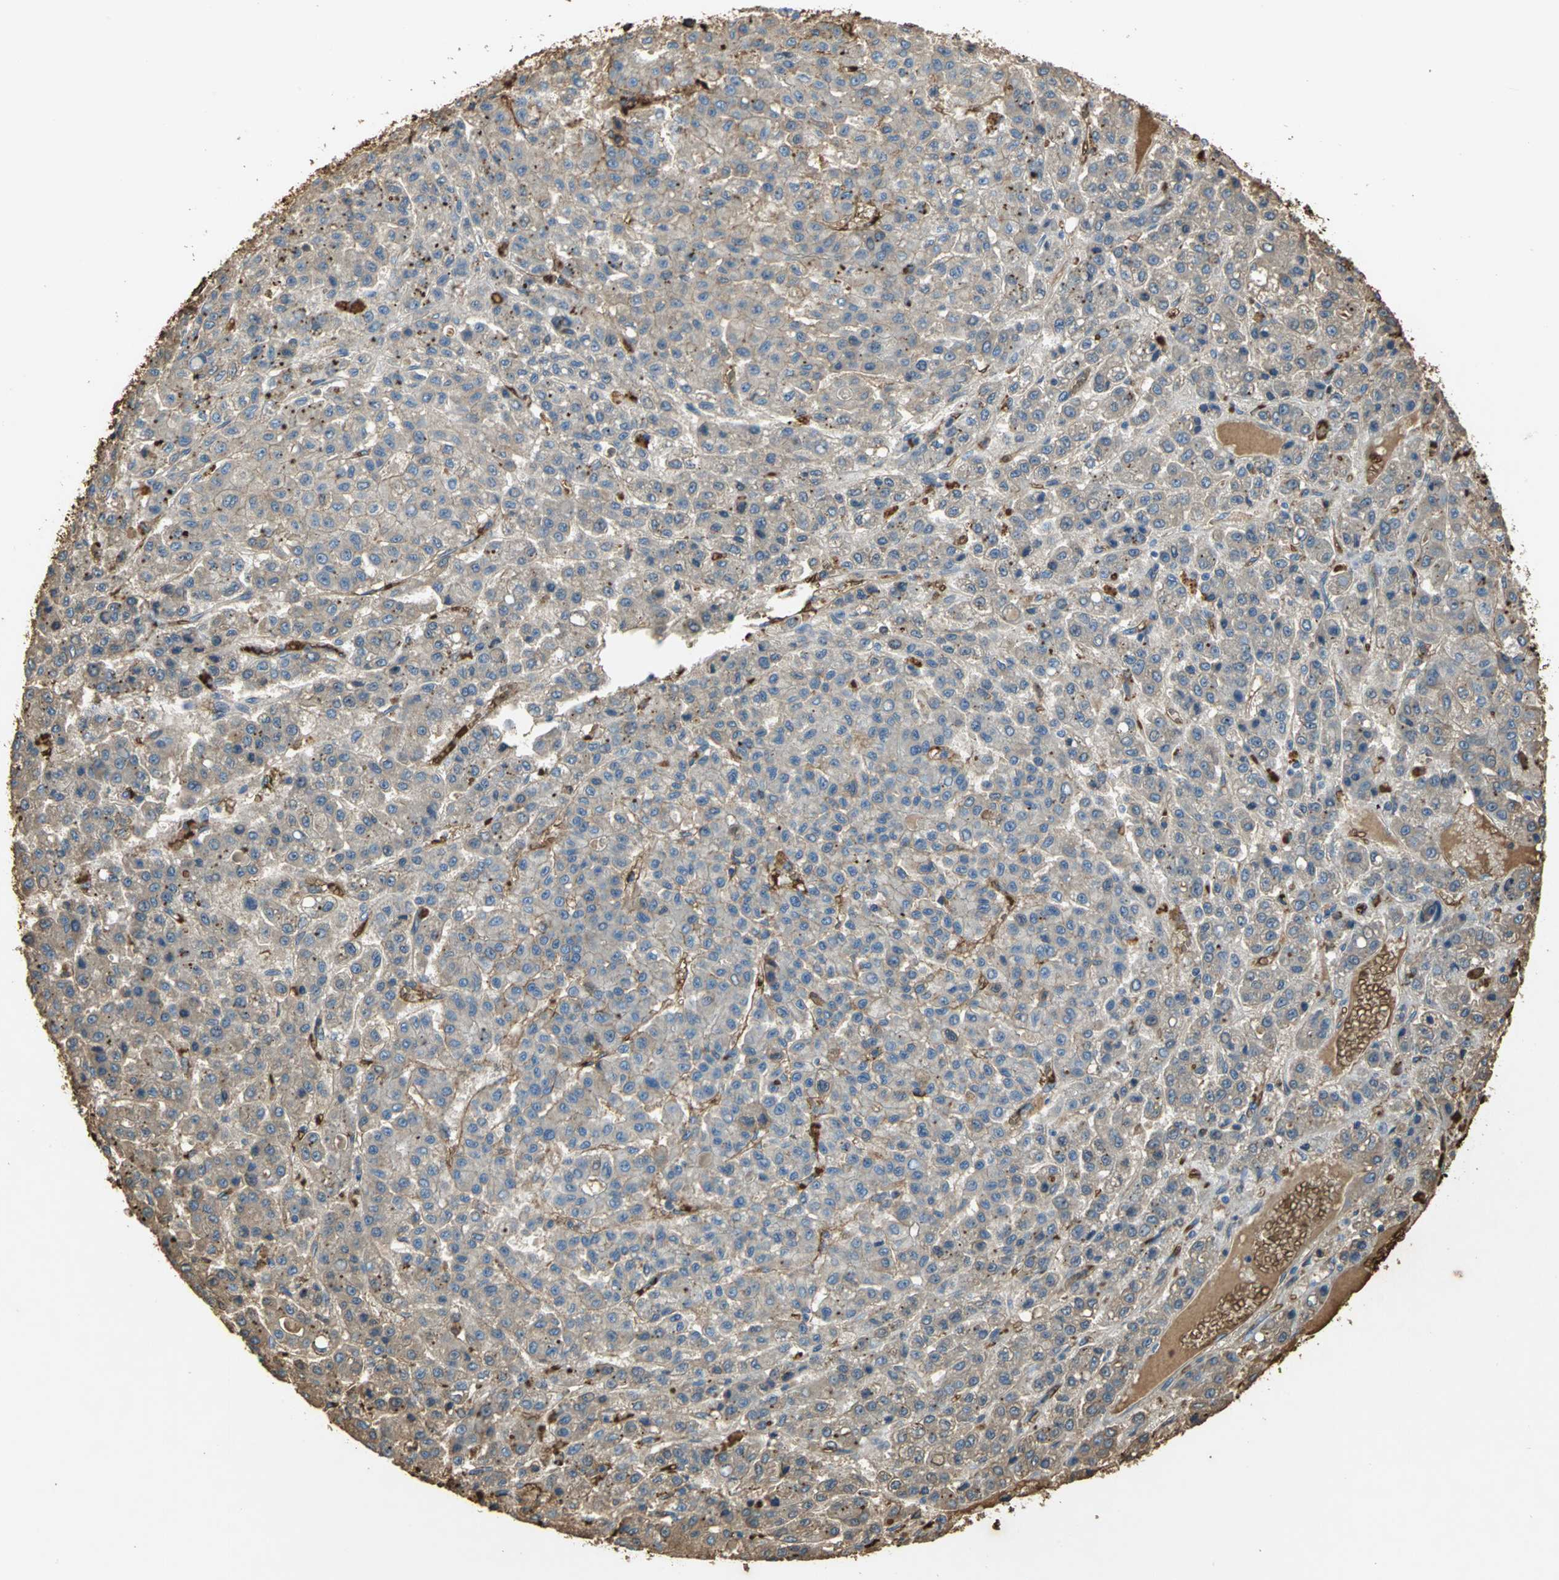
{"staining": {"intensity": "moderate", "quantity": ">75%", "location": "cytoplasmic/membranous"}, "tissue": "liver cancer", "cell_type": "Tumor cells", "image_type": "cancer", "snomed": [{"axis": "morphology", "description": "Carcinoma, Hepatocellular, NOS"}, {"axis": "topography", "description": "Liver"}], "caption": "A photomicrograph showing moderate cytoplasmic/membranous expression in approximately >75% of tumor cells in liver hepatocellular carcinoma, as visualized by brown immunohistochemical staining.", "gene": "TREM1", "patient": {"sex": "male", "age": 70}}